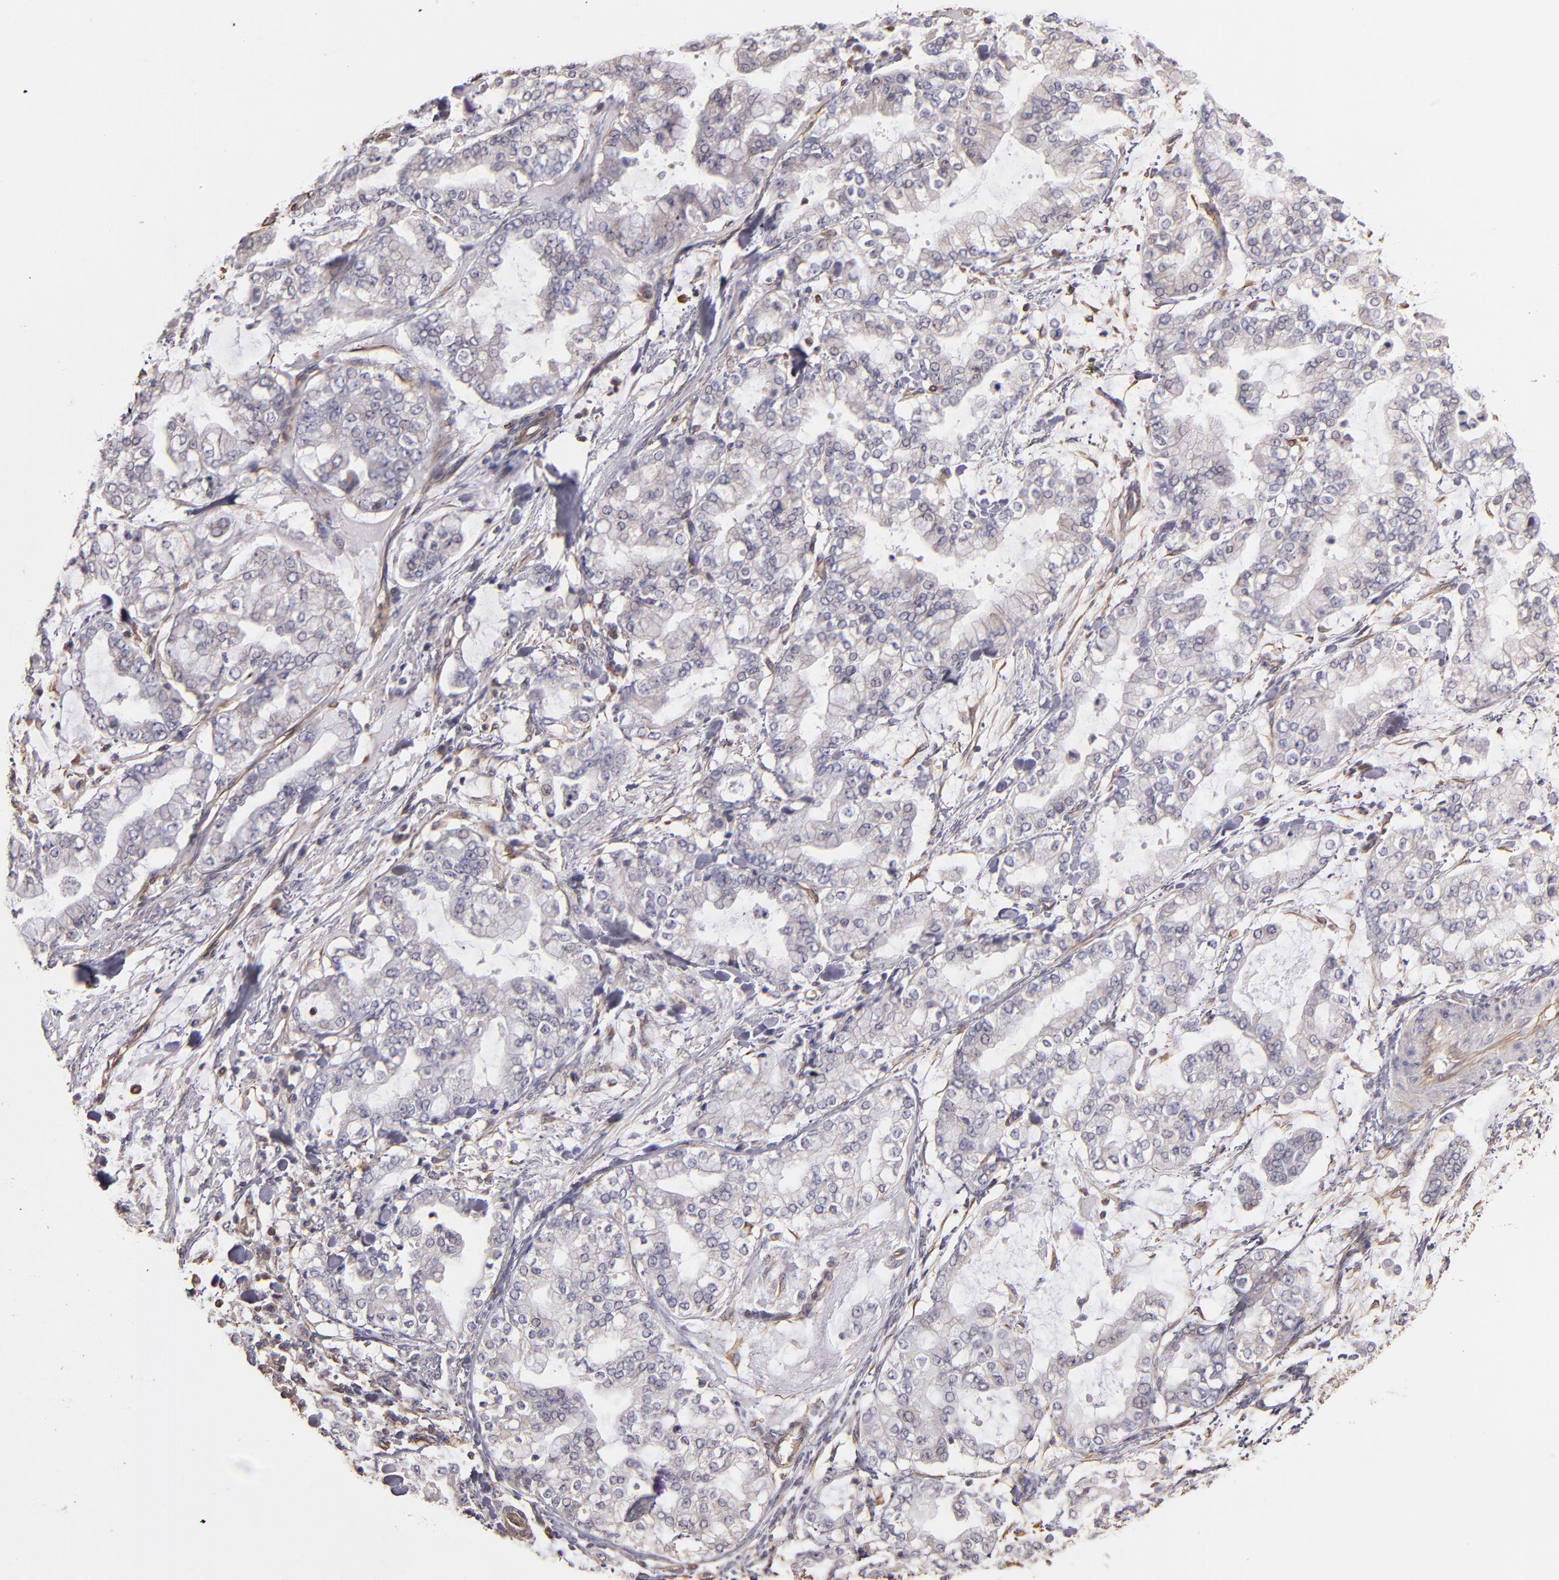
{"staining": {"intensity": "weak", "quantity": "<25%", "location": "cytoplasmic/membranous"}, "tissue": "stomach cancer", "cell_type": "Tumor cells", "image_type": "cancer", "snomed": [{"axis": "morphology", "description": "Normal tissue, NOS"}, {"axis": "morphology", "description": "Adenocarcinoma, NOS"}, {"axis": "topography", "description": "Stomach, upper"}, {"axis": "topography", "description": "Stomach"}], "caption": "Stomach cancer was stained to show a protein in brown. There is no significant positivity in tumor cells. (DAB (3,3'-diaminobenzidine) immunohistochemistry, high magnification).", "gene": "ABCC1", "patient": {"sex": "male", "age": 76}}